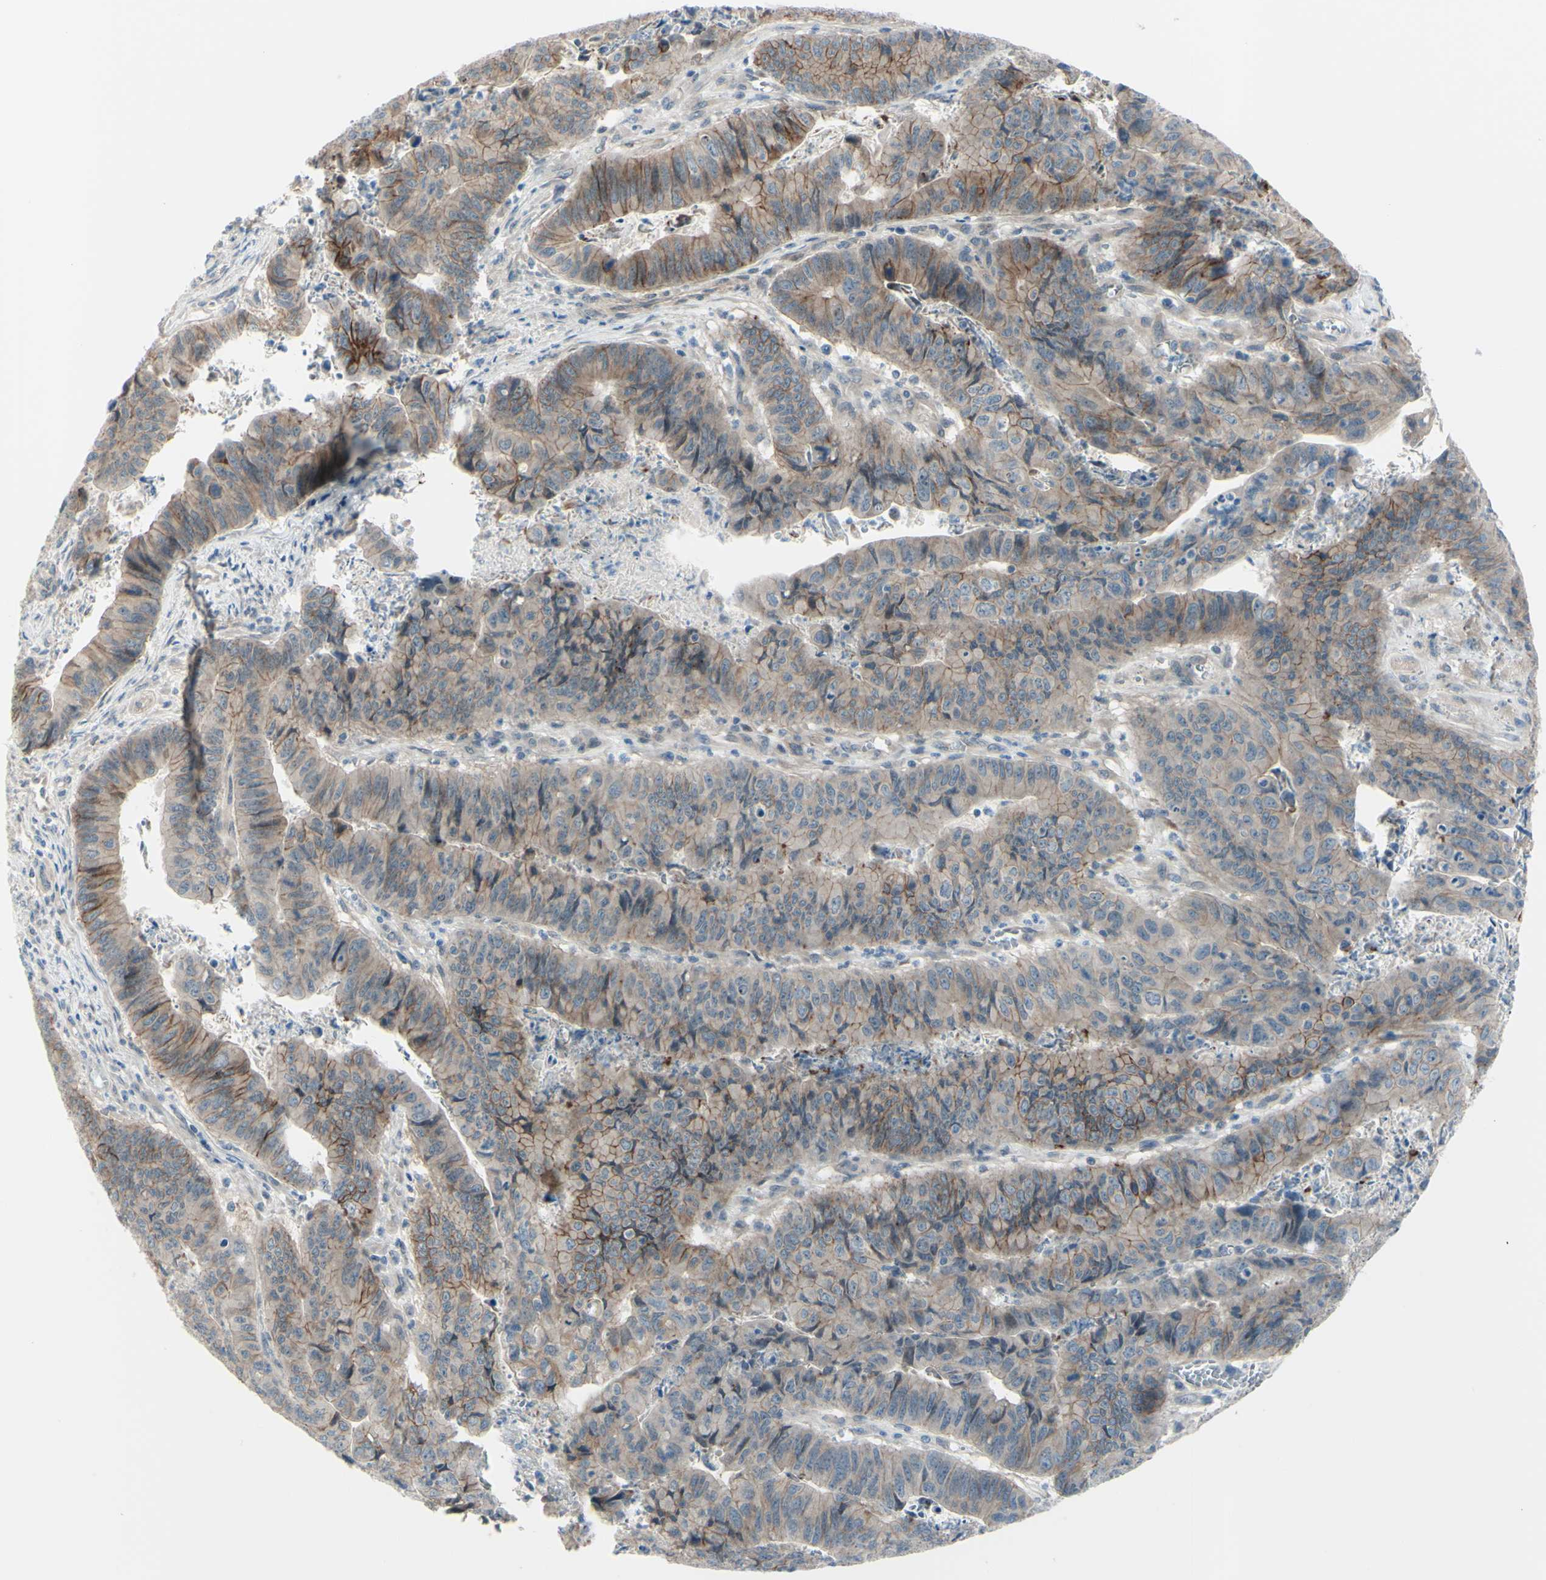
{"staining": {"intensity": "moderate", "quantity": ">75%", "location": "cytoplasmic/membranous"}, "tissue": "stomach cancer", "cell_type": "Tumor cells", "image_type": "cancer", "snomed": [{"axis": "morphology", "description": "Adenocarcinoma, NOS"}, {"axis": "topography", "description": "Stomach, lower"}], "caption": "Immunohistochemistry (IHC) photomicrograph of neoplastic tissue: human stomach cancer (adenocarcinoma) stained using IHC displays medium levels of moderate protein expression localized specifically in the cytoplasmic/membranous of tumor cells, appearing as a cytoplasmic/membranous brown color.", "gene": "LRRK1", "patient": {"sex": "male", "age": 77}}